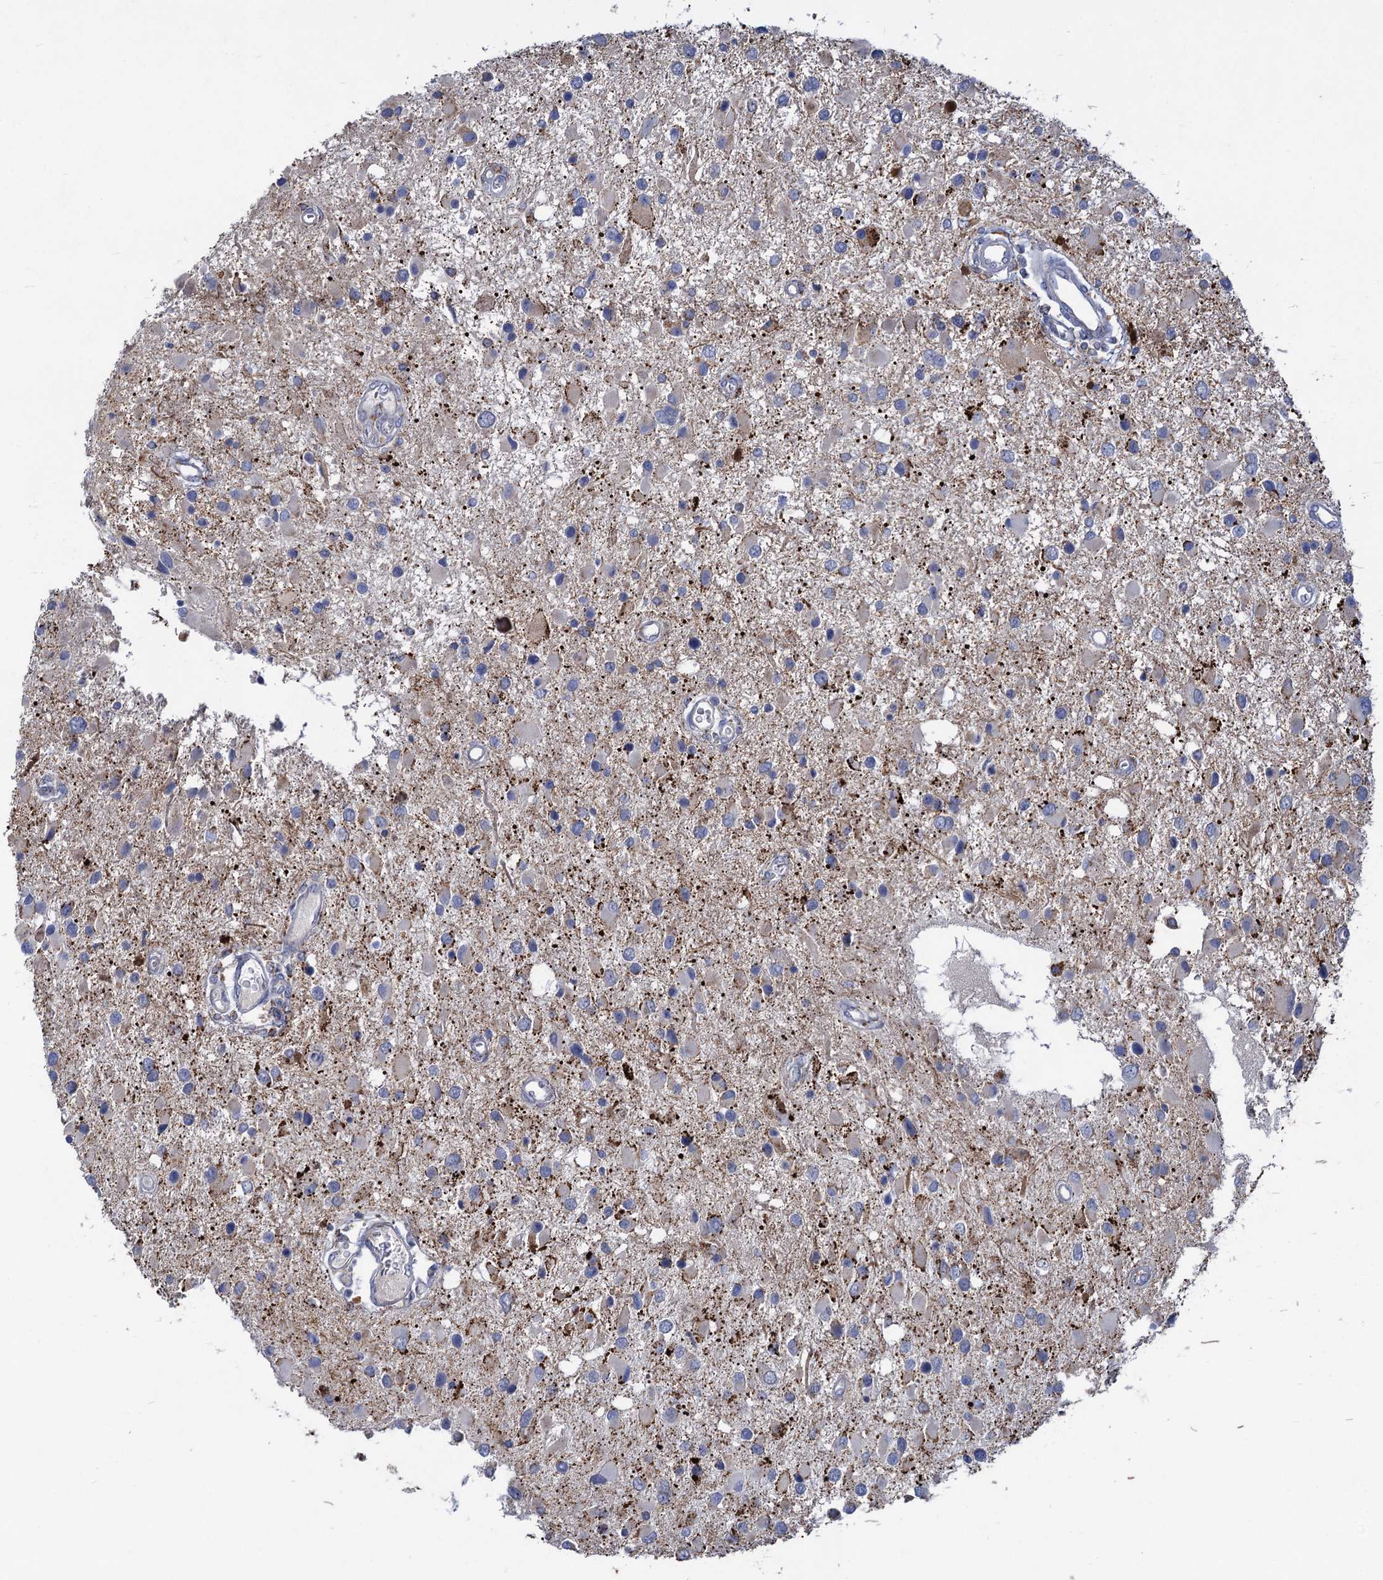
{"staining": {"intensity": "negative", "quantity": "none", "location": "none"}, "tissue": "glioma", "cell_type": "Tumor cells", "image_type": "cancer", "snomed": [{"axis": "morphology", "description": "Glioma, malignant, High grade"}, {"axis": "topography", "description": "Brain"}], "caption": "This photomicrograph is of glioma stained with immunohistochemistry to label a protein in brown with the nuclei are counter-stained blue. There is no expression in tumor cells.", "gene": "ANKS3", "patient": {"sex": "male", "age": 53}}